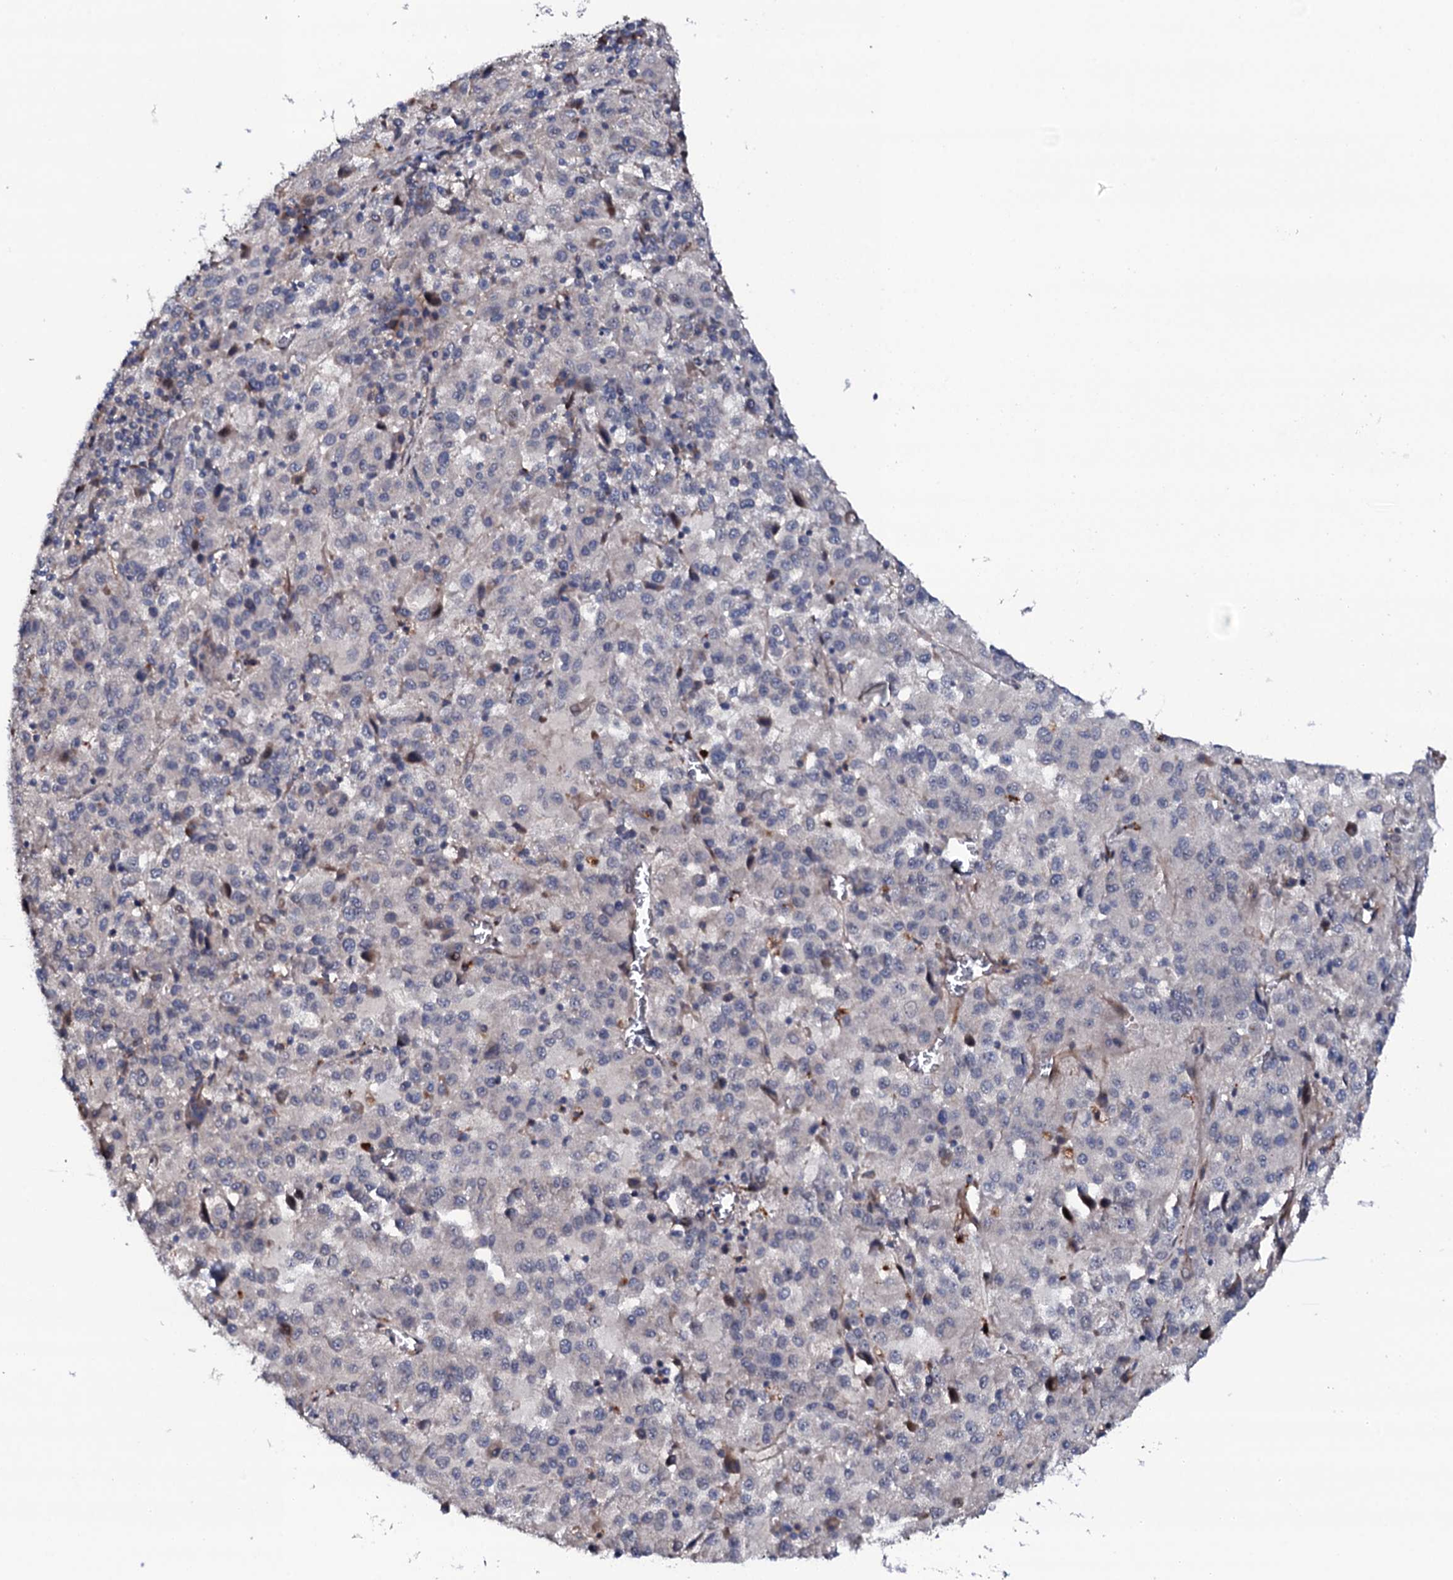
{"staining": {"intensity": "negative", "quantity": "none", "location": "none"}, "tissue": "melanoma", "cell_type": "Tumor cells", "image_type": "cancer", "snomed": [{"axis": "morphology", "description": "Malignant melanoma, Metastatic site"}, {"axis": "topography", "description": "Lung"}], "caption": "Immunohistochemistry of melanoma reveals no staining in tumor cells.", "gene": "CIAO2A", "patient": {"sex": "male", "age": 64}}